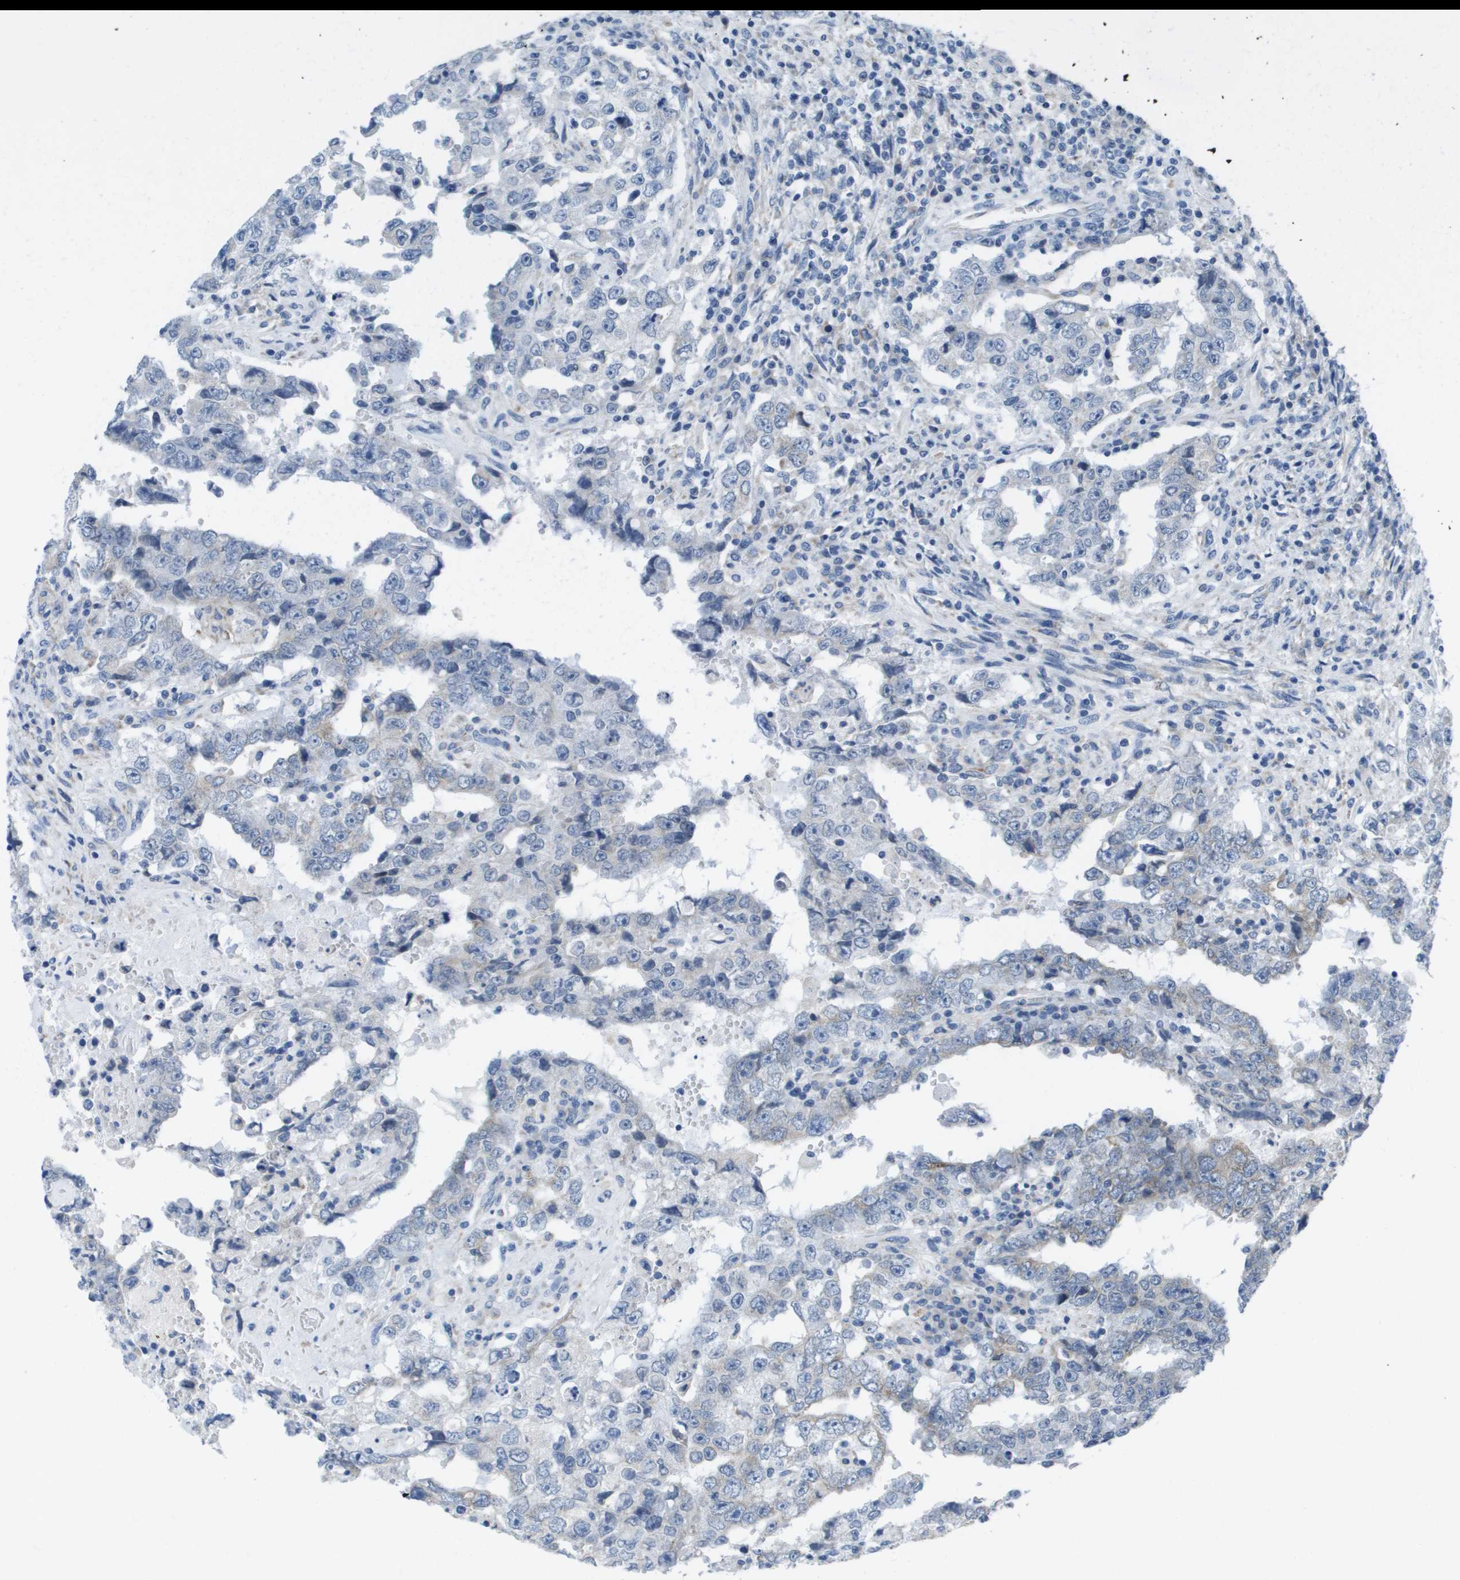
{"staining": {"intensity": "negative", "quantity": "none", "location": "none"}, "tissue": "testis cancer", "cell_type": "Tumor cells", "image_type": "cancer", "snomed": [{"axis": "morphology", "description": "Carcinoma, Embryonal, NOS"}, {"axis": "topography", "description": "Testis"}], "caption": "Immunohistochemical staining of testis cancer demonstrates no significant expression in tumor cells.", "gene": "PTDSS1", "patient": {"sex": "male", "age": 26}}